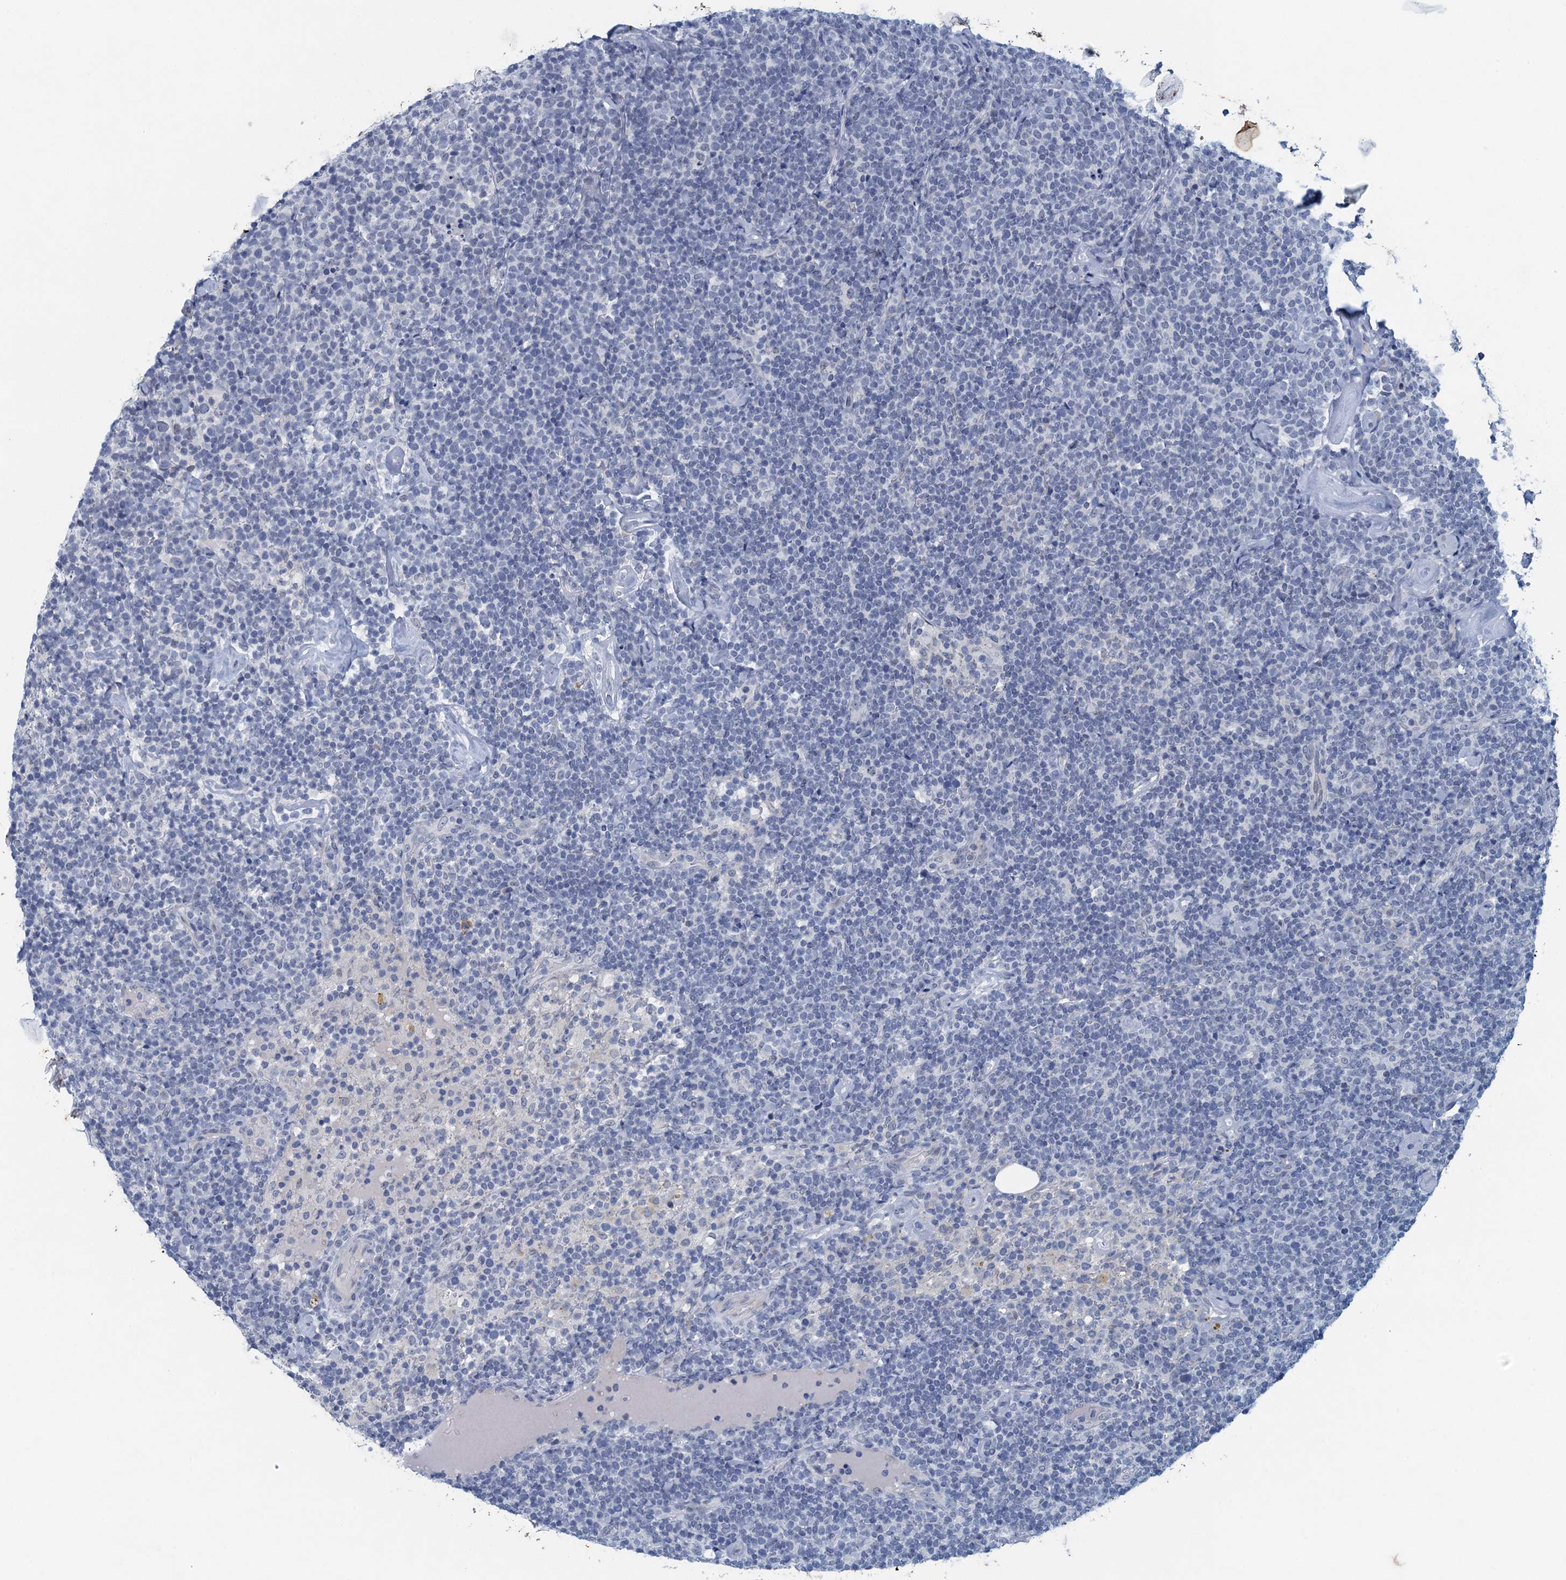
{"staining": {"intensity": "negative", "quantity": "none", "location": "none"}, "tissue": "lymphoma", "cell_type": "Tumor cells", "image_type": "cancer", "snomed": [{"axis": "morphology", "description": "Malignant lymphoma, non-Hodgkin's type, High grade"}, {"axis": "topography", "description": "Lymph node"}], "caption": "DAB immunohistochemical staining of human malignant lymphoma, non-Hodgkin's type (high-grade) exhibits no significant expression in tumor cells.", "gene": "ENSG00000131152", "patient": {"sex": "male", "age": 61}}